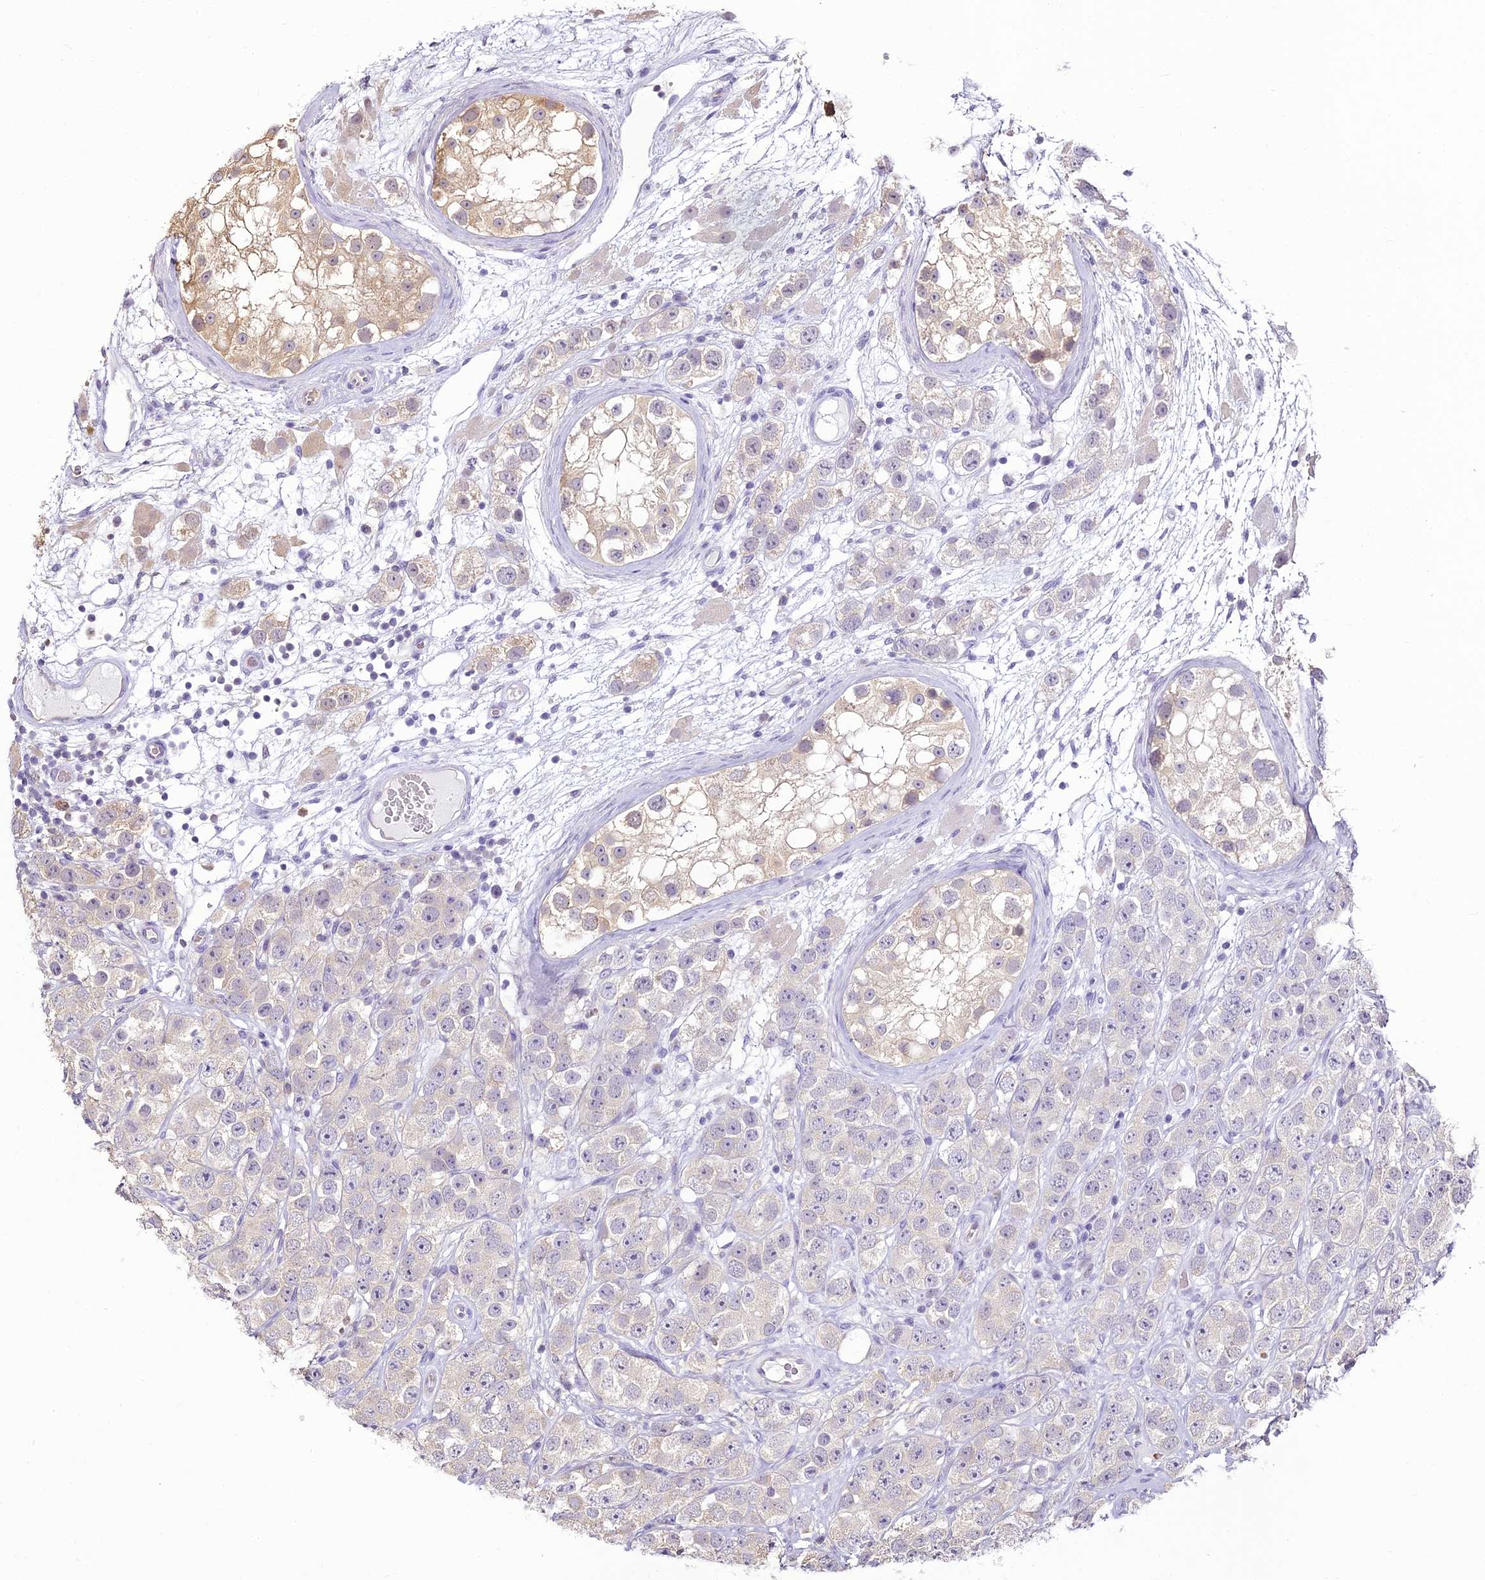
{"staining": {"intensity": "negative", "quantity": "none", "location": "none"}, "tissue": "testis cancer", "cell_type": "Tumor cells", "image_type": "cancer", "snomed": [{"axis": "morphology", "description": "Seminoma, NOS"}, {"axis": "topography", "description": "Testis"}], "caption": "Immunohistochemistry (IHC) photomicrograph of neoplastic tissue: human seminoma (testis) stained with DAB demonstrates no significant protein staining in tumor cells.", "gene": "BCDIN3D", "patient": {"sex": "male", "age": 28}}